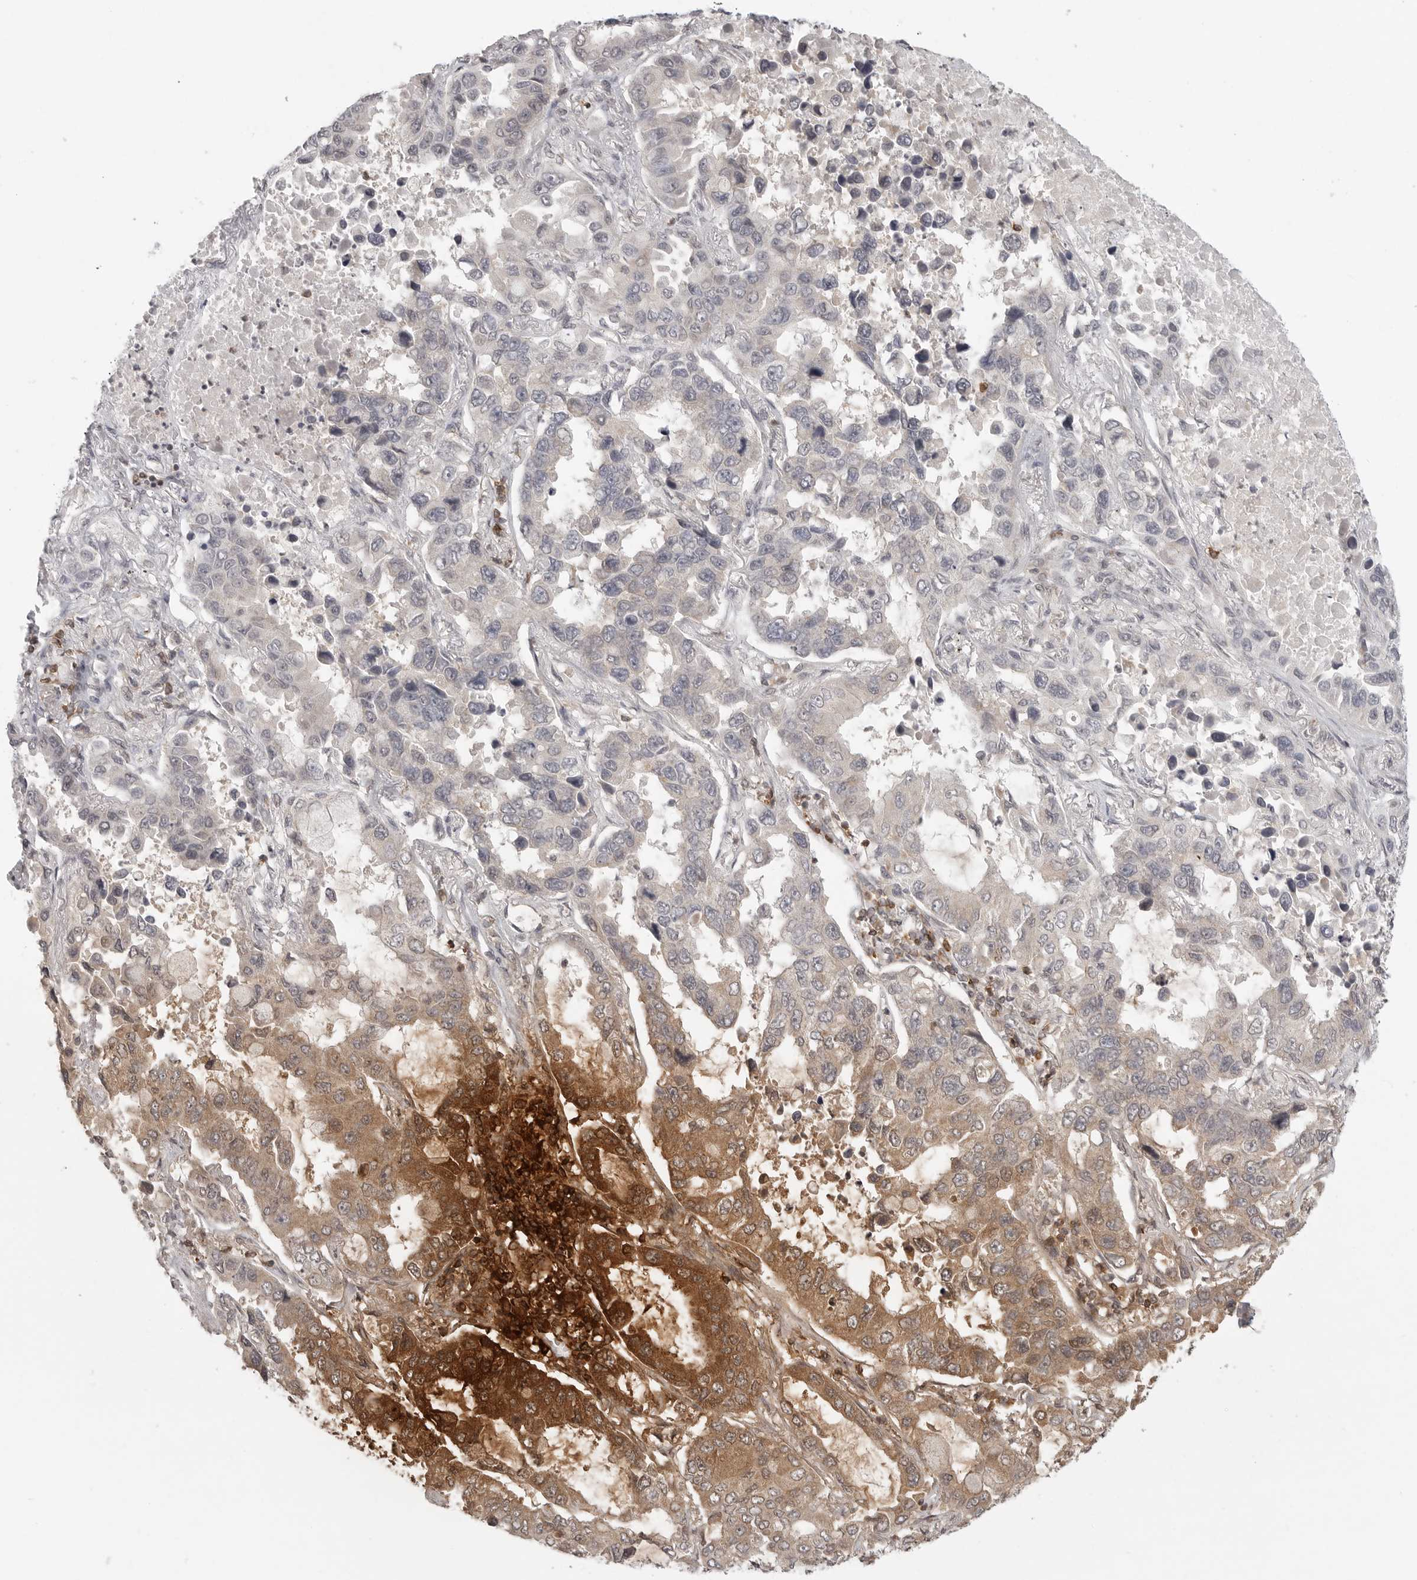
{"staining": {"intensity": "negative", "quantity": "none", "location": "none"}, "tissue": "lung cancer", "cell_type": "Tumor cells", "image_type": "cancer", "snomed": [{"axis": "morphology", "description": "Adenocarcinoma, NOS"}, {"axis": "topography", "description": "Lung"}], "caption": "The IHC image has no significant positivity in tumor cells of lung cancer tissue.", "gene": "SH3KBP1", "patient": {"sex": "male", "age": 64}}